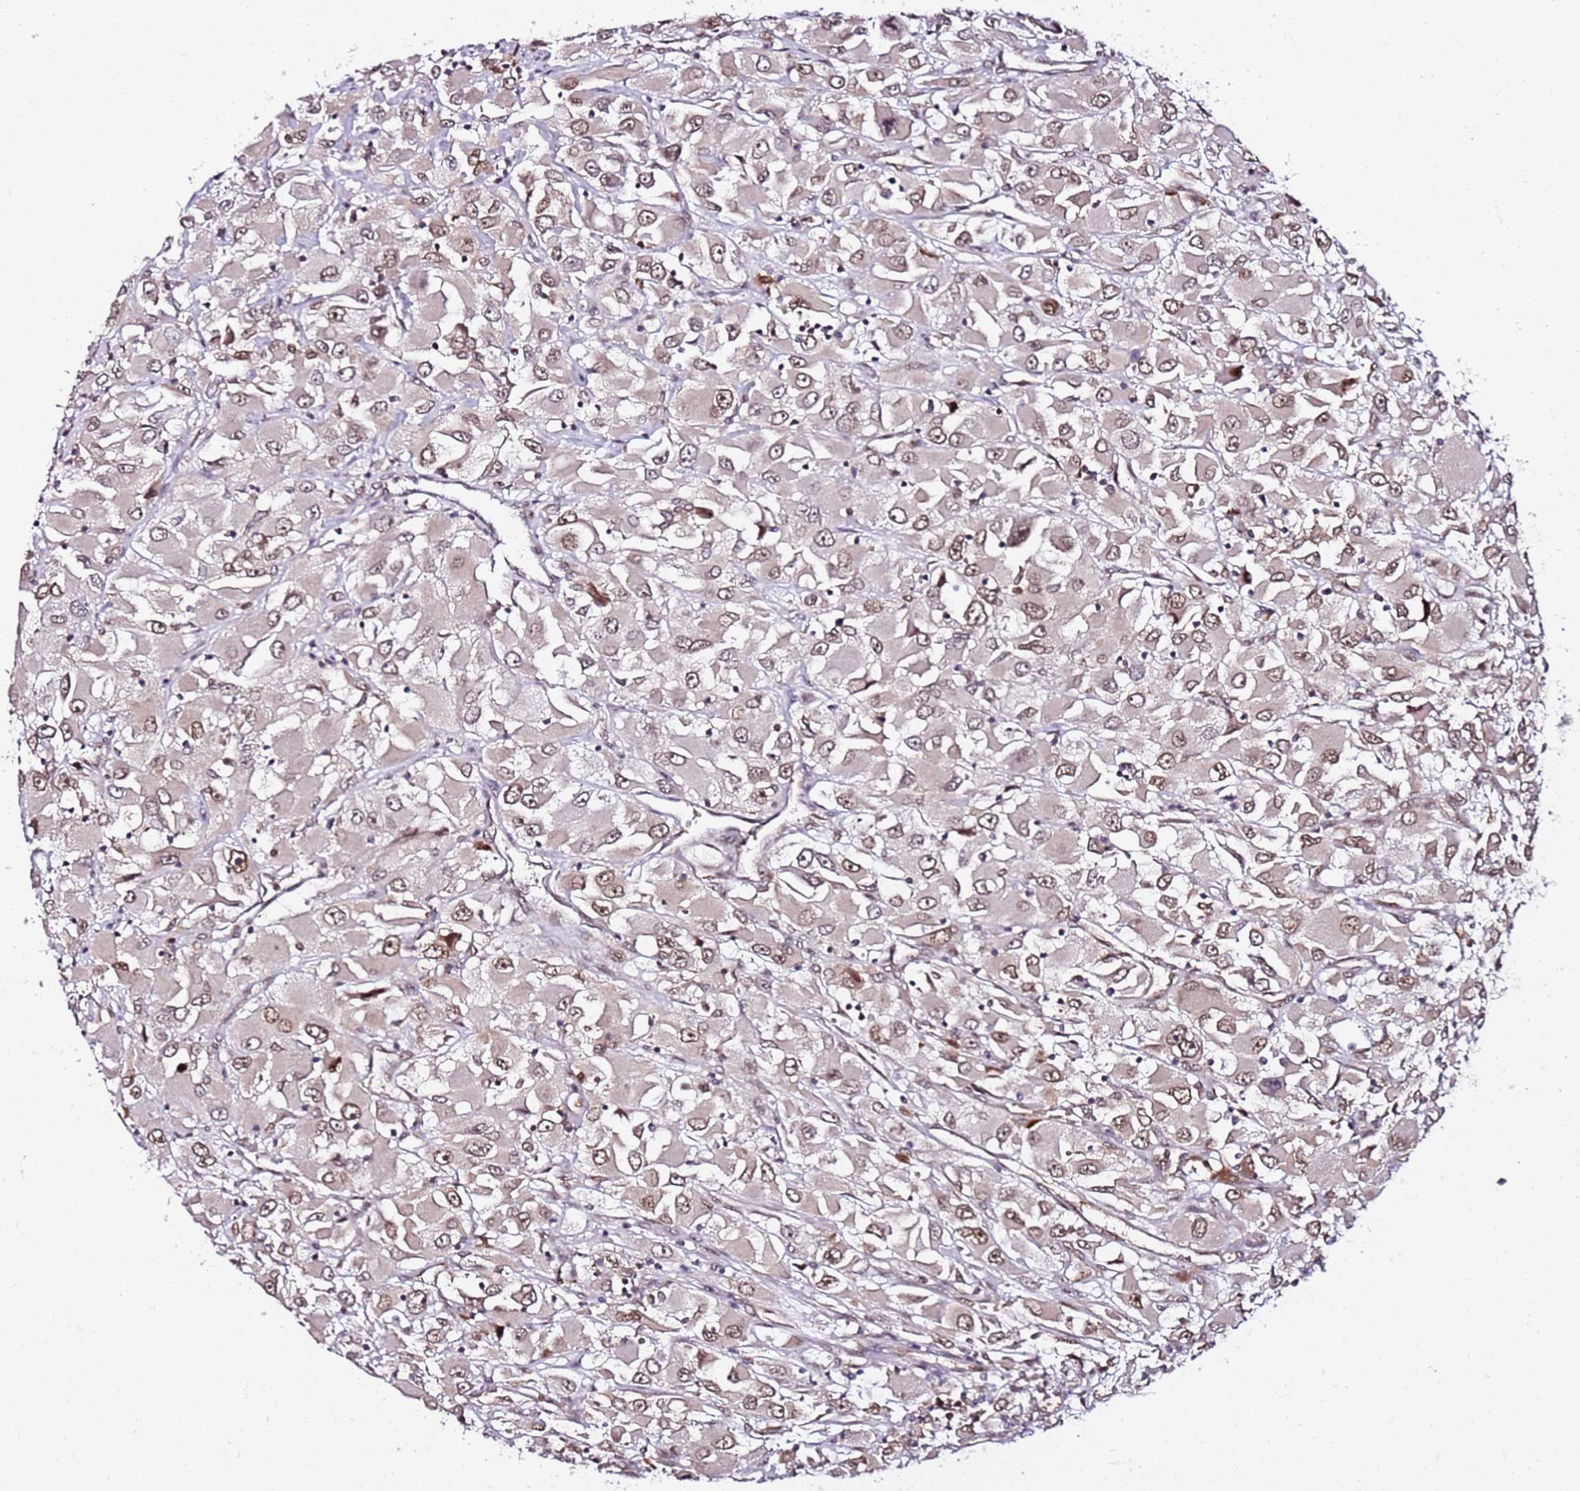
{"staining": {"intensity": "moderate", "quantity": "25%-75%", "location": "nuclear"}, "tissue": "renal cancer", "cell_type": "Tumor cells", "image_type": "cancer", "snomed": [{"axis": "morphology", "description": "Adenocarcinoma, NOS"}, {"axis": "topography", "description": "Kidney"}], "caption": "A high-resolution micrograph shows immunohistochemistry staining of renal cancer (adenocarcinoma), which demonstrates moderate nuclear positivity in approximately 25%-75% of tumor cells.", "gene": "RGS18", "patient": {"sex": "female", "age": 52}}